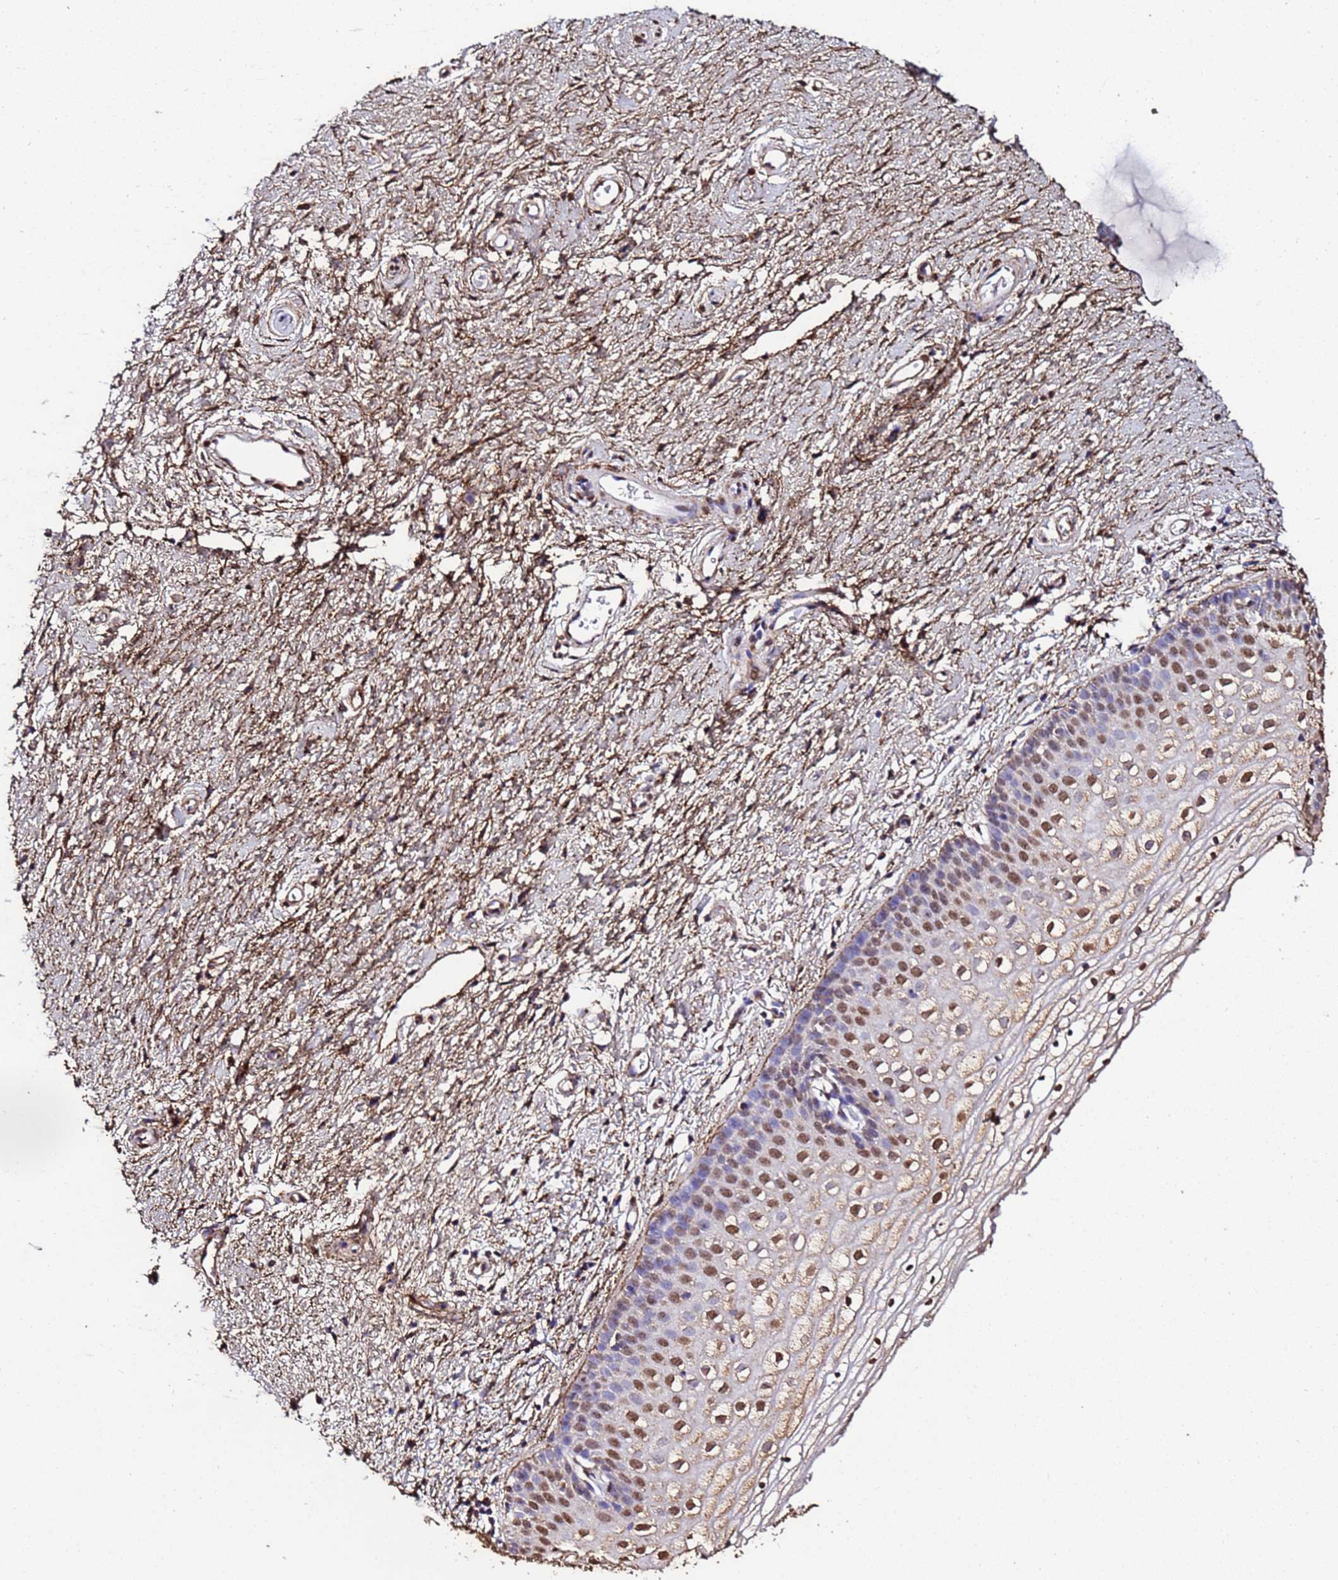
{"staining": {"intensity": "moderate", "quantity": "<25%", "location": "nuclear"}, "tissue": "vagina", "cell_type": "Squamous epithelial cells", "image_type": "normal", "snomed": [{"axis": "morphology", "description": "Normal tissue, NOS"}, {"axis": "topography", "description": "Vagina"}], "caption": "Squamous epithelial cells display low levels of moderate nuclear staining in about <25% of cells in normal vagina.", "gene": "TRIP6", "patient": {"sex": "female", "age": 60}}